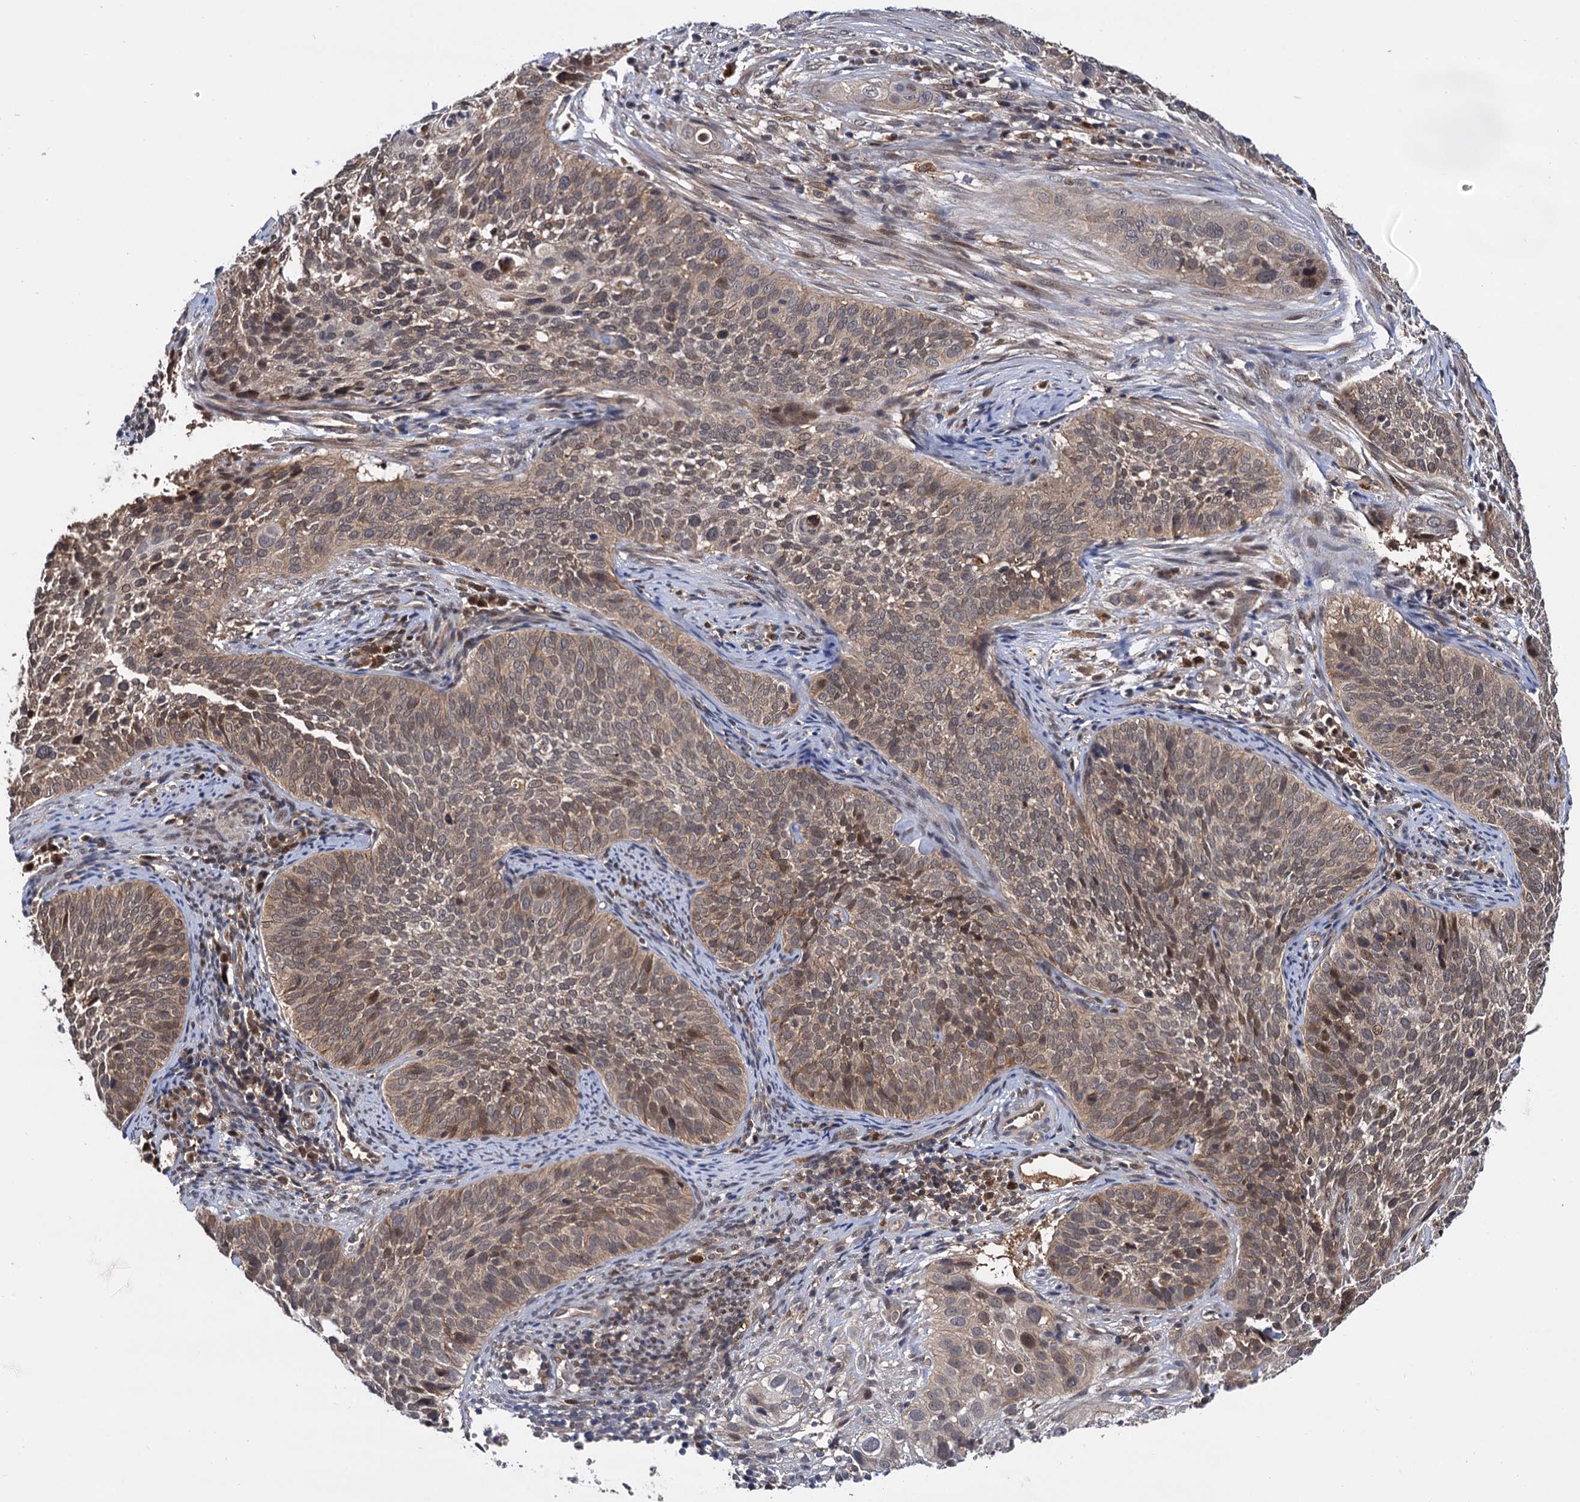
{"staining": {"intensity": "weak", "quantity": "25%-75%", "location": "cytoplasmic/membranous"}, "tissue": "cervical cancer", "cell_type": "Tumor cells", "image_type": "cancer", "snomed": [{"axis": "morphology", "description": "Squamous cell carcinoma, NOS"}, {"axis": "topography", "description": "Cervix"}], "caption": "Immunohistochemistry of cervical cancer exhibits low levels of weak cytoplasmic/membranous expression in about 25%-75% of tumor cells.", "gene": "SELENOP", "patient": {"sex": "female", "age": 34}}